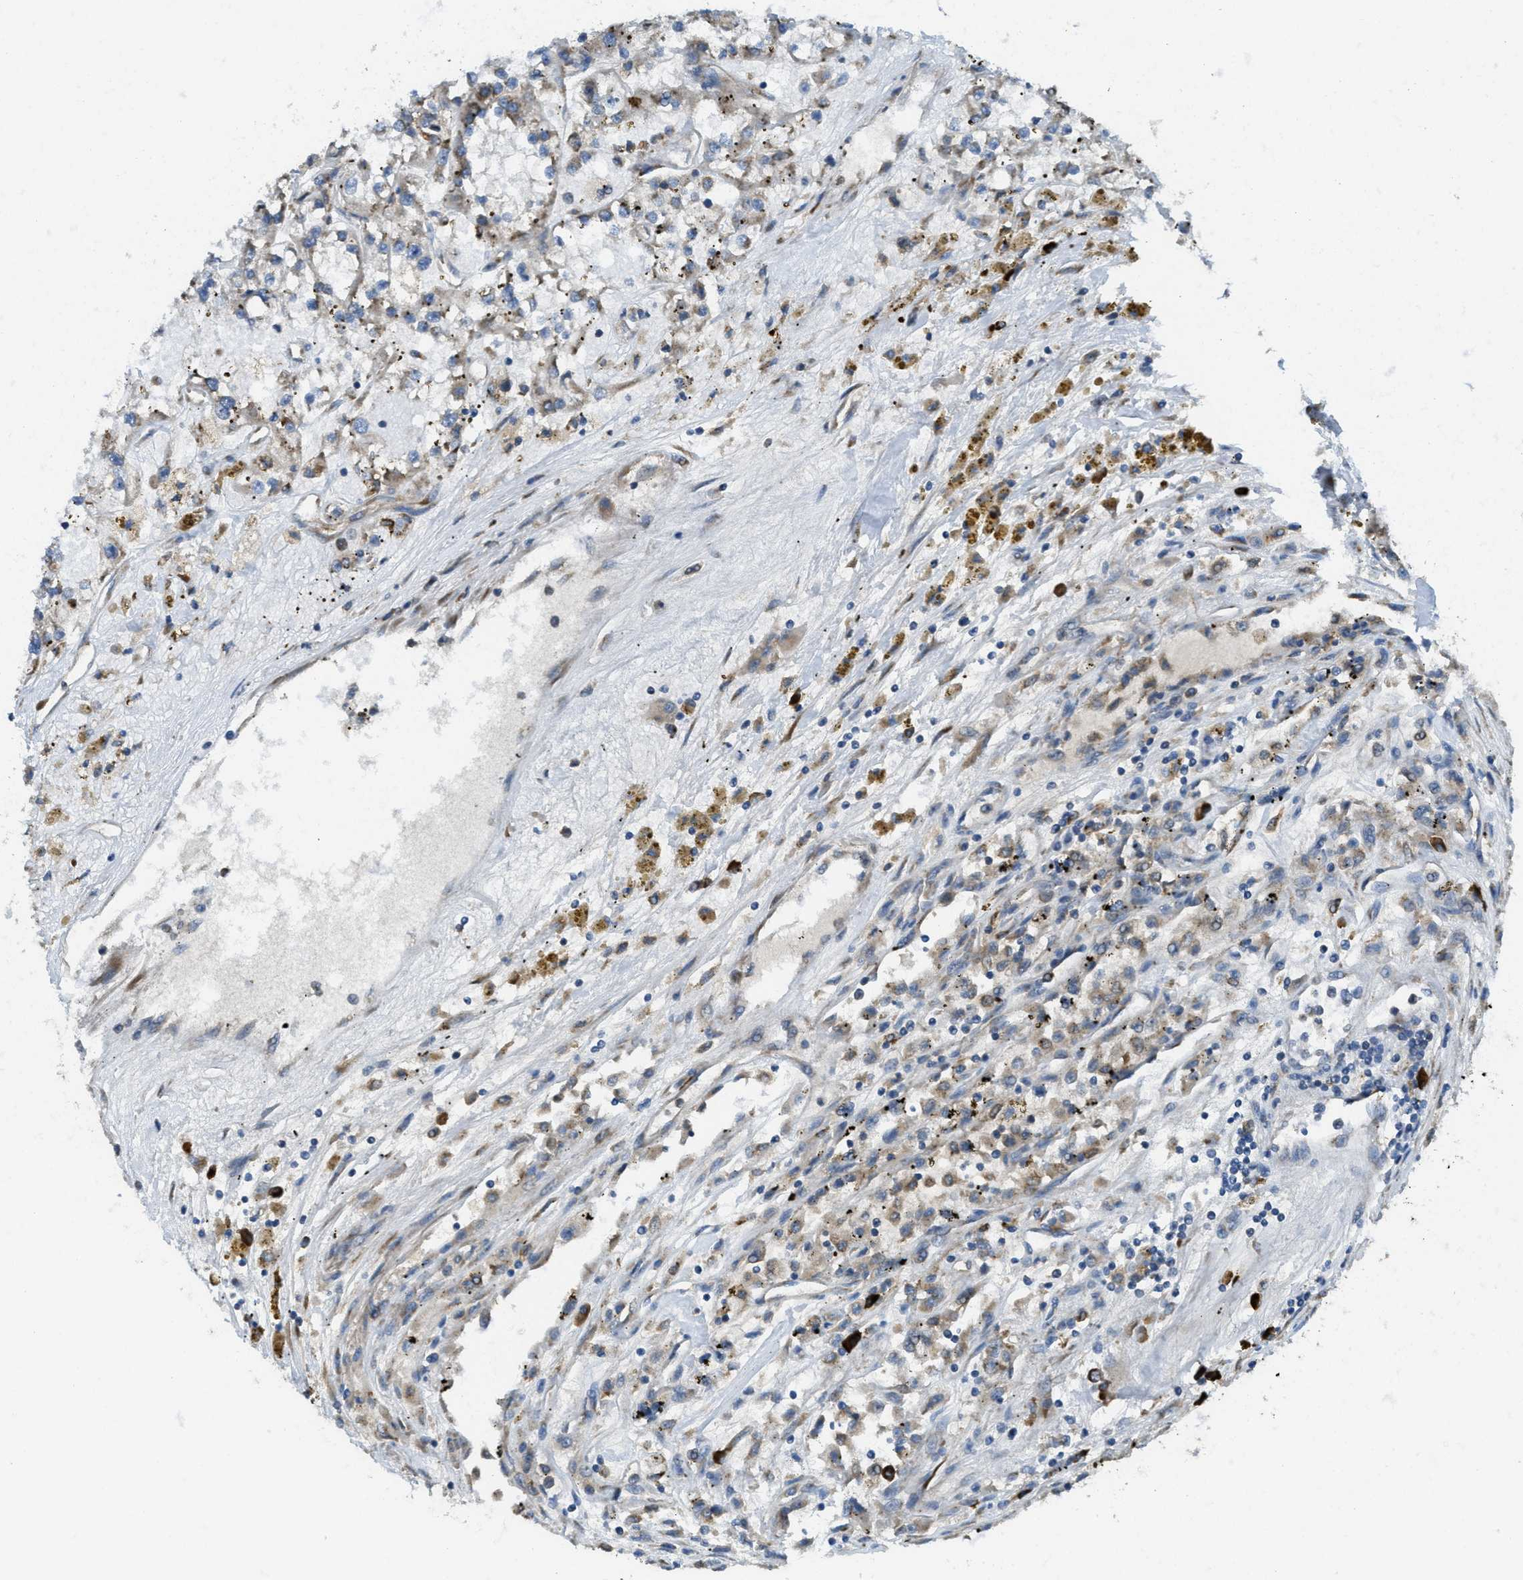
{"staining": {"intensity": "weak", "quantity": "25%-75%", "location": "cytoplasmic/membranous"}, "tissue": "renal cancer", "cell_type": "Tumor cells", "image_type": "cancer", "snomed": [{"axis": "morphology", "description": "Adenocarcinoma, NOS"}, {"axis": "topography", "description": "Kidney"}], "caption": "This micrograph demonstrates immunohistochemistry staining of human renal cancer (adenocarcinoma), with low weak cytoplasmic/membranous expression in approximately 25%-75% of tumor cells.", "gene": "SSR1", "patient": {"sex": "female", "age": 52}}